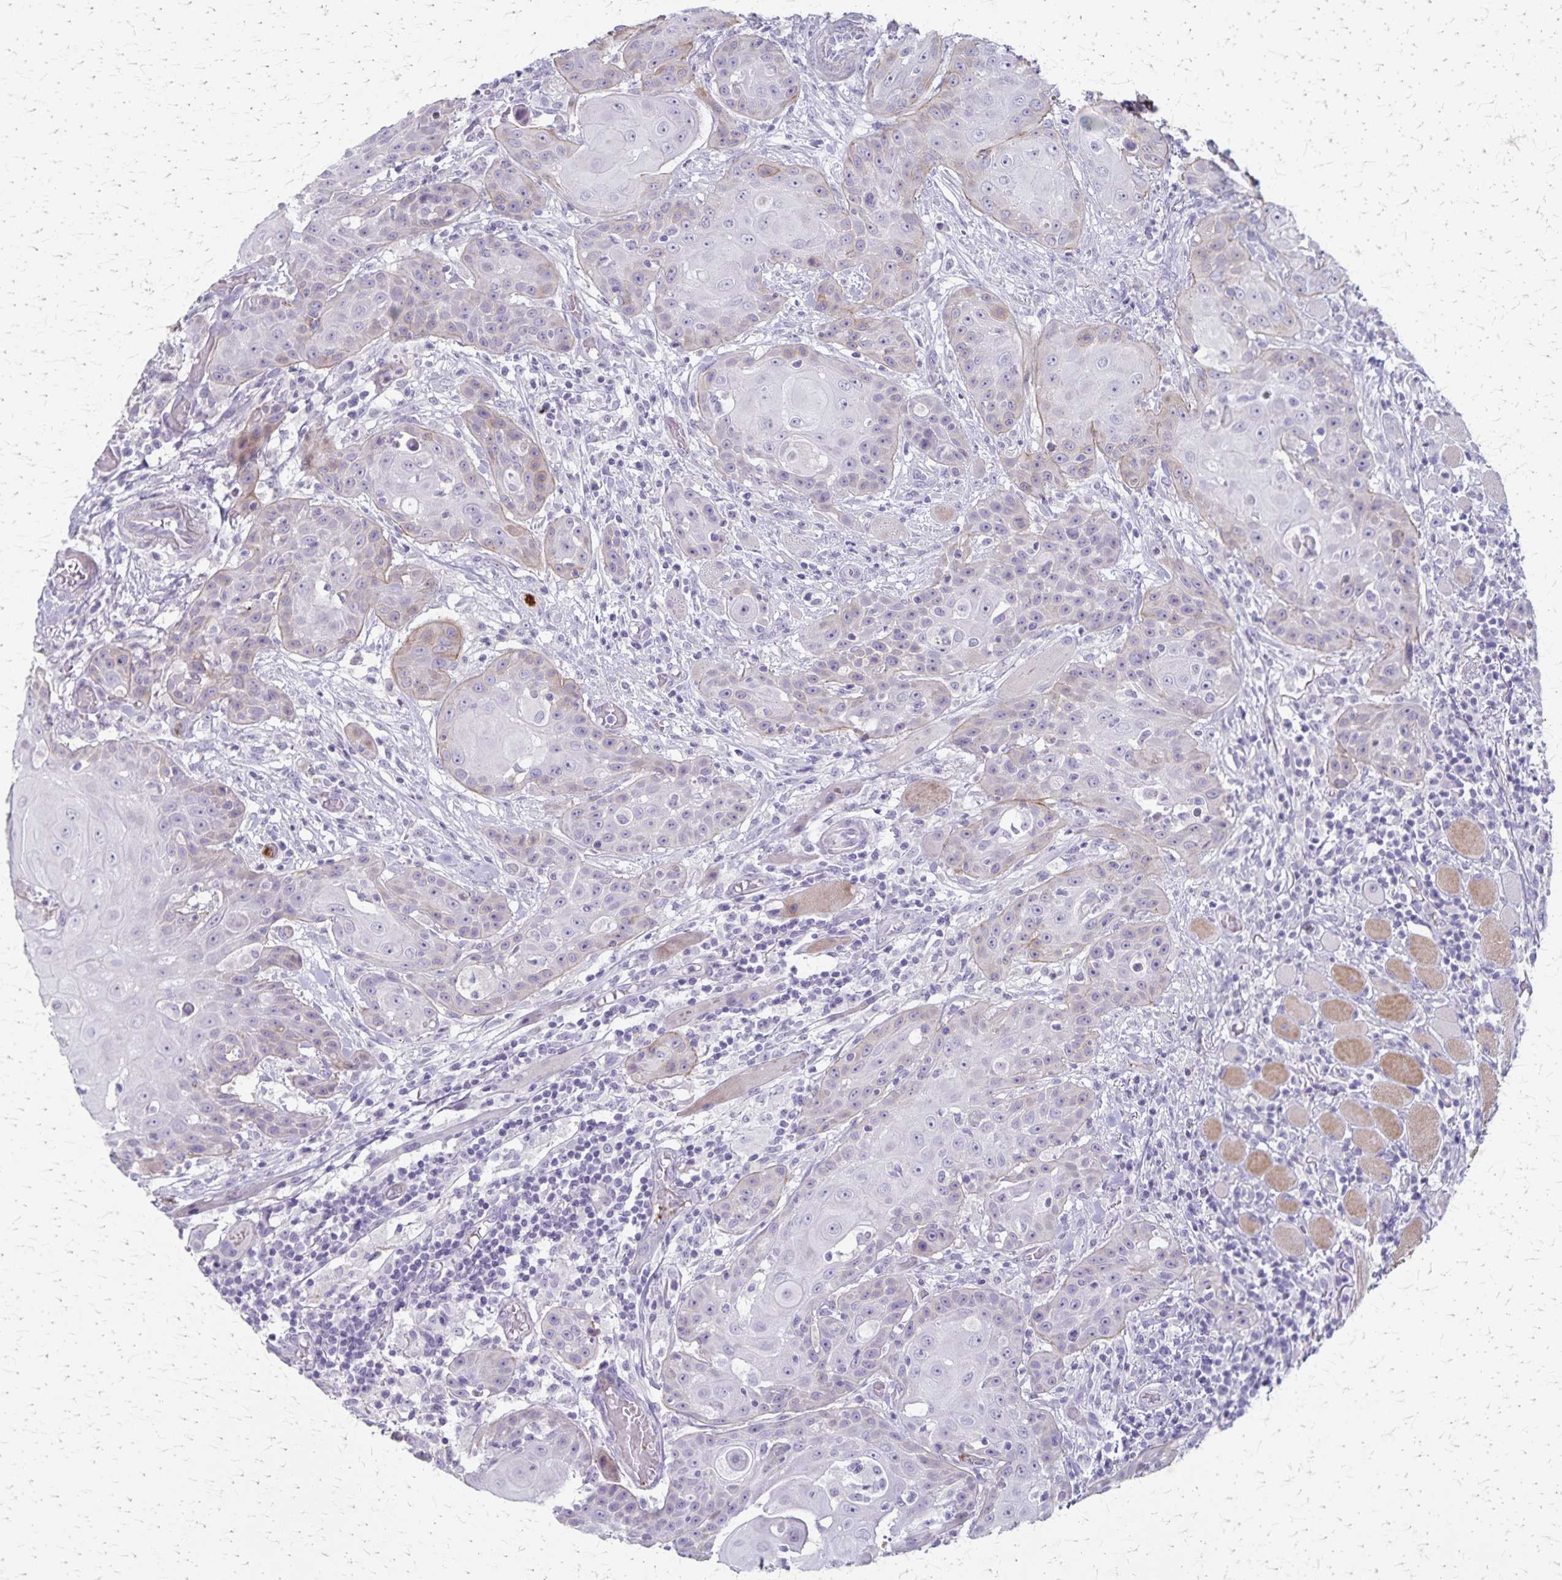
{"staining": {"intensity": "weak", "quantity": "<25%", "location": "cytoplasmic/membranous"}, "tissue": "head and neck cancer", "cell_type": "Tumor cells", "image_type": "cancer", "snomed": [{"axis": "morphology", "description": "Normal tissue, NOS"}, {"axis": "morphology", "description": "Squamous cell carcinoma, NOS"}, {"axis": "topography", "description": "Oral tissue"}, {"axis": "topography", "description": "Head-Neck"}], "caption": "This is an immunohistochemistry (IHC) histopathology image of head and neck cancer (squamous cell carcinoma). There is no positivity in tumor cells.", "gene": "RASL10B", "patient": {"sex": "female", "age": 55}}